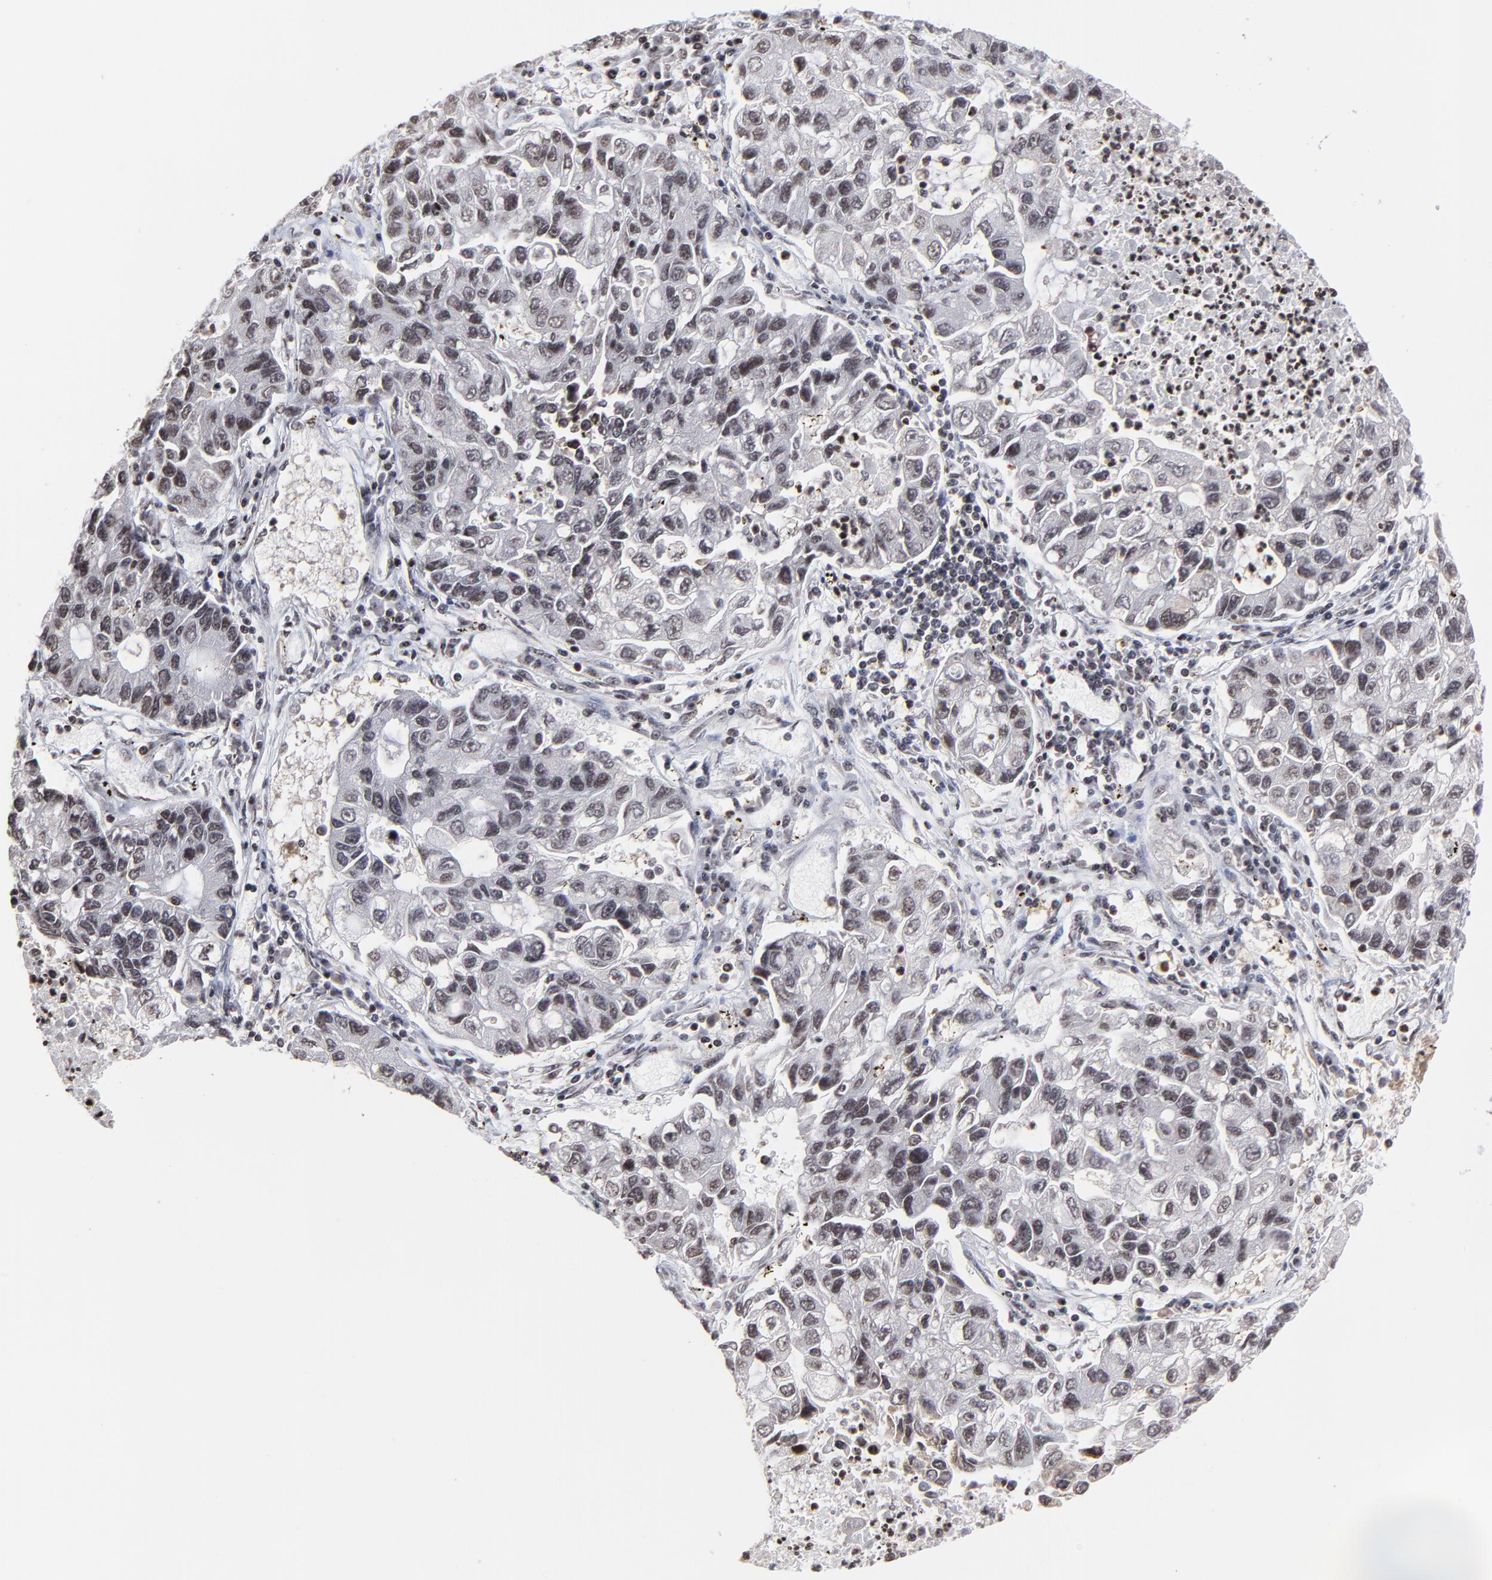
{"staining": {"intensity": "weak", "quantity": ">75%", "location": "nuclear"}, "tissue": "lung cancer", "cell_type": "Tumor cells", "image_type": "cancer", "snomed": [{"axis": "morphology", "description": "Adenocarcinoma, NOS"}, {"axis": "topography", "description": "Lung"}], "caption": "IHC (DAB) staining of lung adenocarcinoma reveals weak nuclear protein positivity in about >75% of tumor cells.", "gene": "ZNF777", "patient": {"sex": "female", "age": 51}}